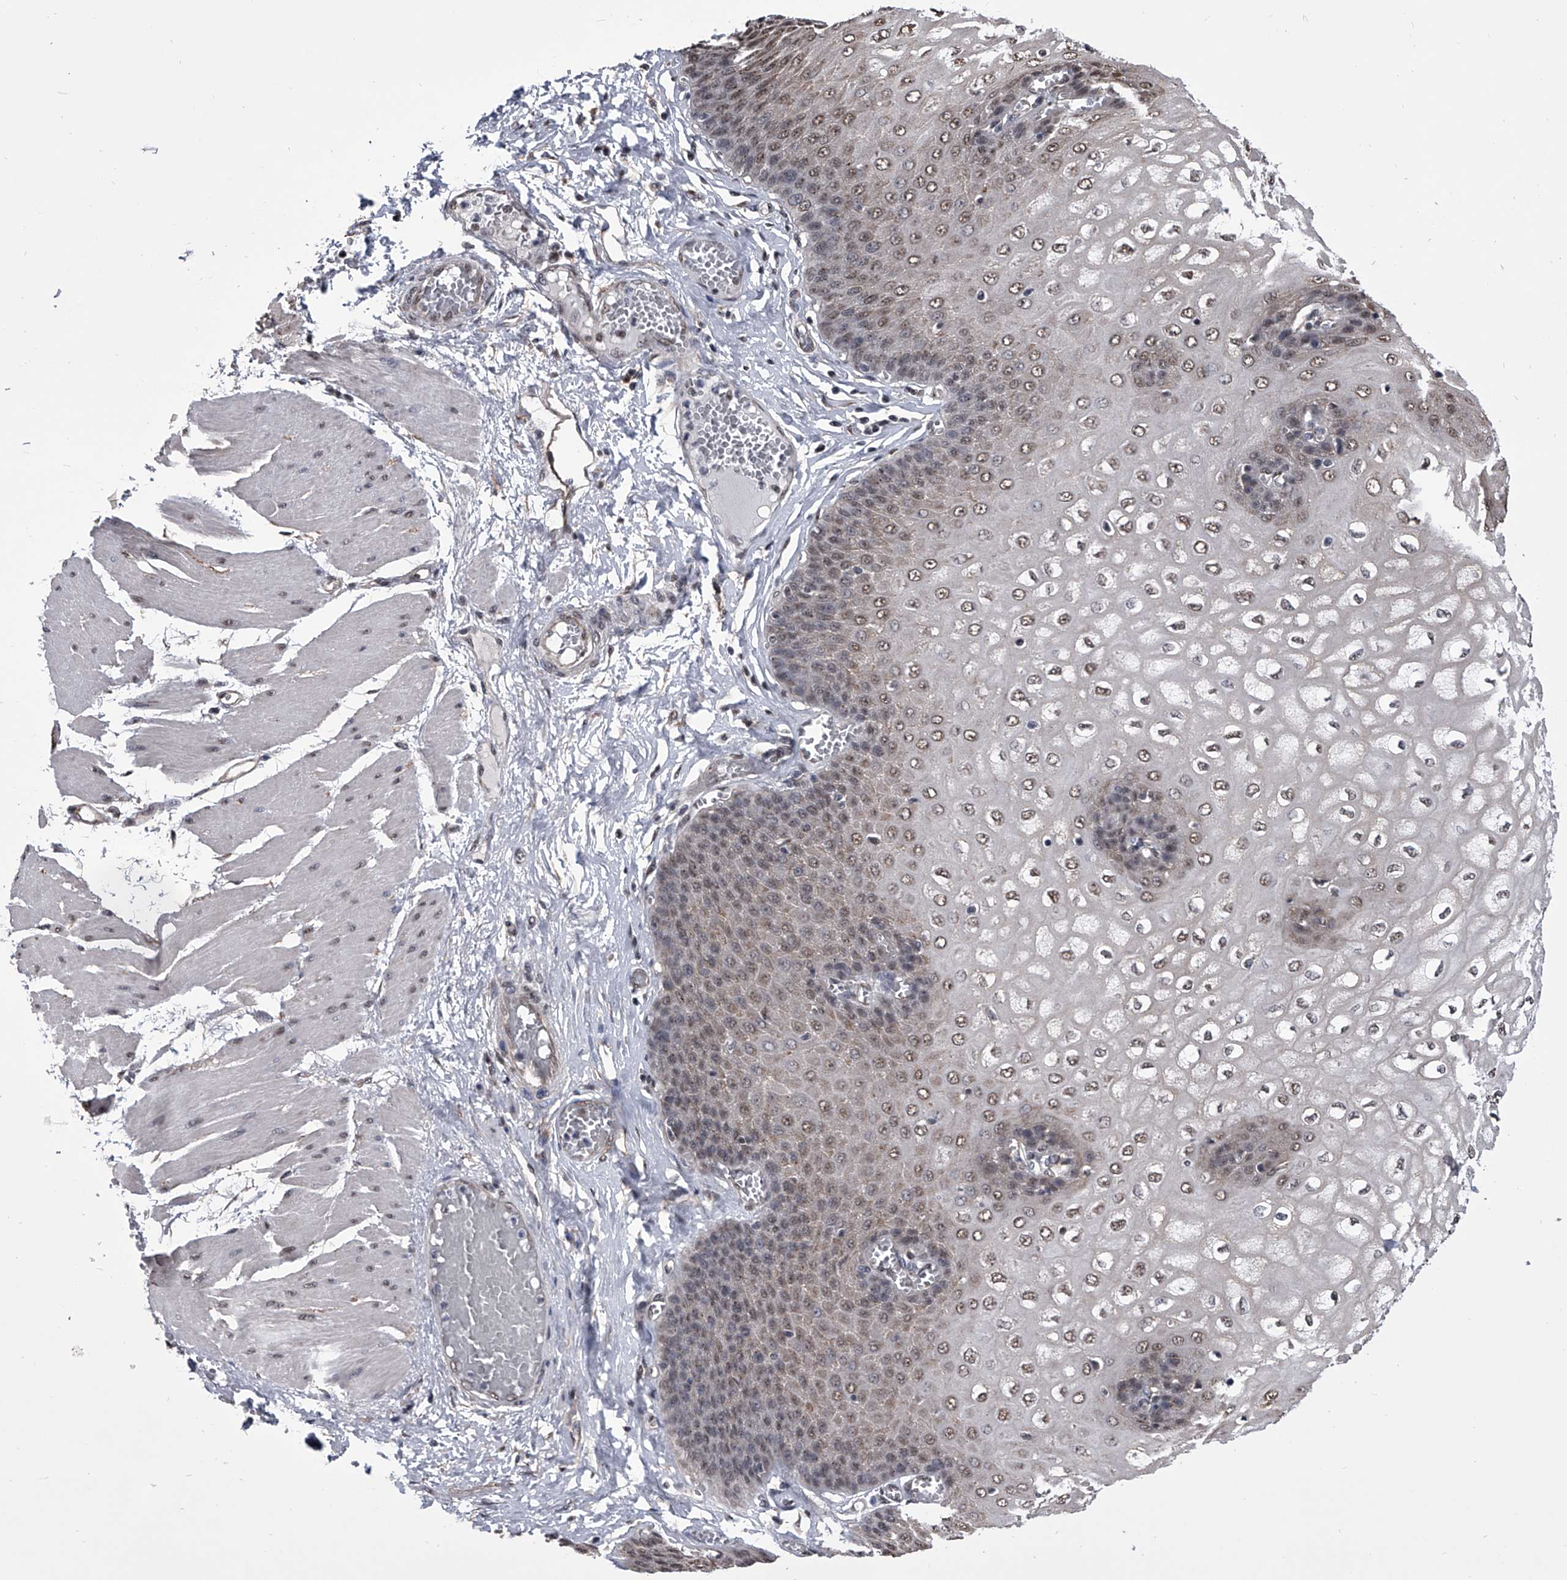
{"staining": {"intensity": "weak", "quantity": "25%-75%", "location": "cytoplasmic/membranous,nuclear"}, "tissue": "esophagus", "cell_type": "Squamous epithelial cells", "image_type": "normal", "snomed": [{"axis": "morphology", "description": "Normal tissue, NOS"}, {"axis": "topography", "description": "Esophagus"}], "caption": "Immunohistochemistry image of benign esophagus: human esophagus stained using immunohistochemistry (IHC) demonstrates low levels of weak protein expression localized specifically in the cytoplasmic/membranous,nuclear of squamous epithelial cells, appearing as a cytoplasmic/membranous,nuclear brown color.", "gene": "ZNF76", "patient": {"sex": "male", "age": 60}}